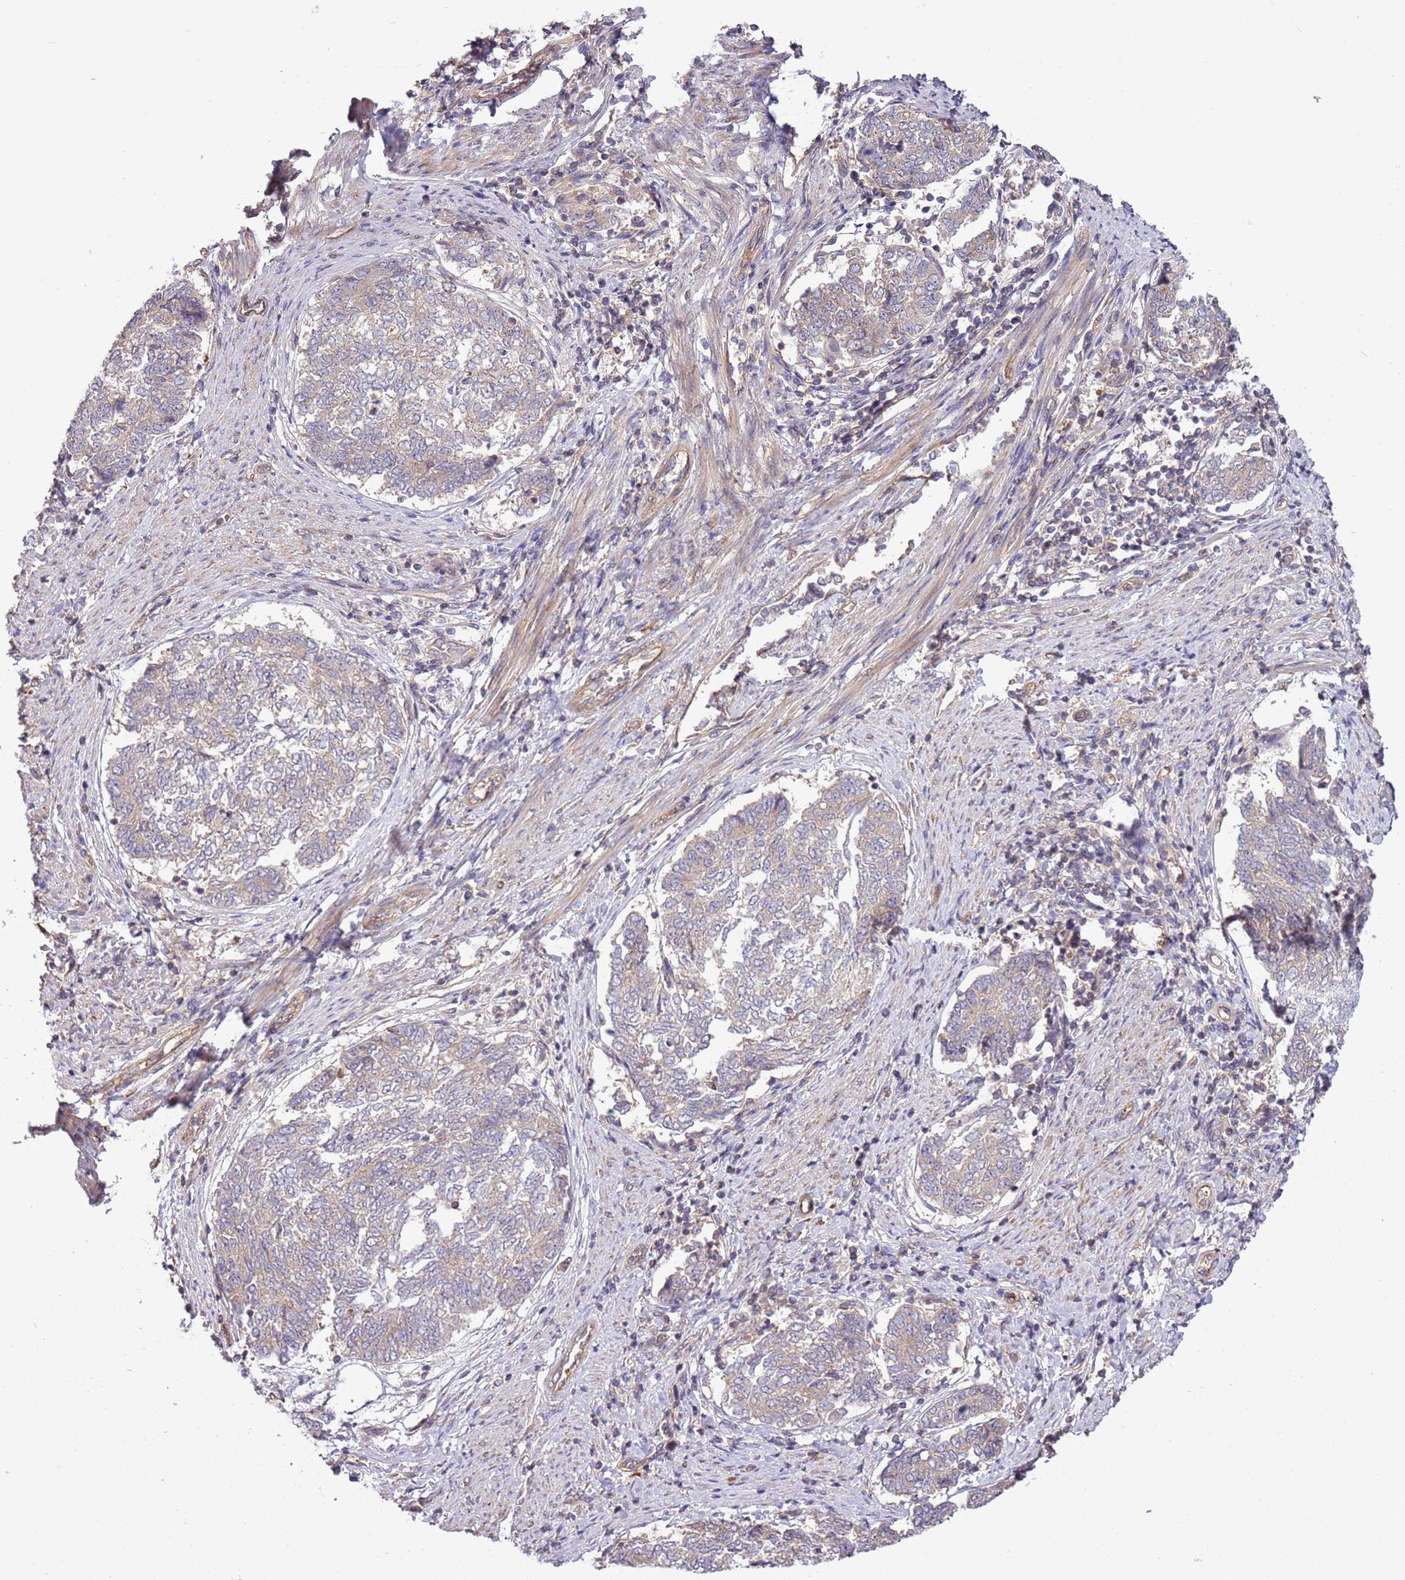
{"staining": {"intensity": "weak", "quantity": "<25%", "location": "cytoplasmic/membranous"}, "tissue": "endometrial cancer", "cell_type": "Tumor cells", "image_type": "cancer", "snomed": [{"axis": "morphology", "description": "Adenocarcinoma, NOS"}, {"axis": "topography", "description": "Endometrium"}], "caption": "IHC of human endometrial cancer (adenocarcinoma) demonstrates no staining in tumor cells.", "gene": "GNL1", "patient": {"sex": "female", "age": 80}}